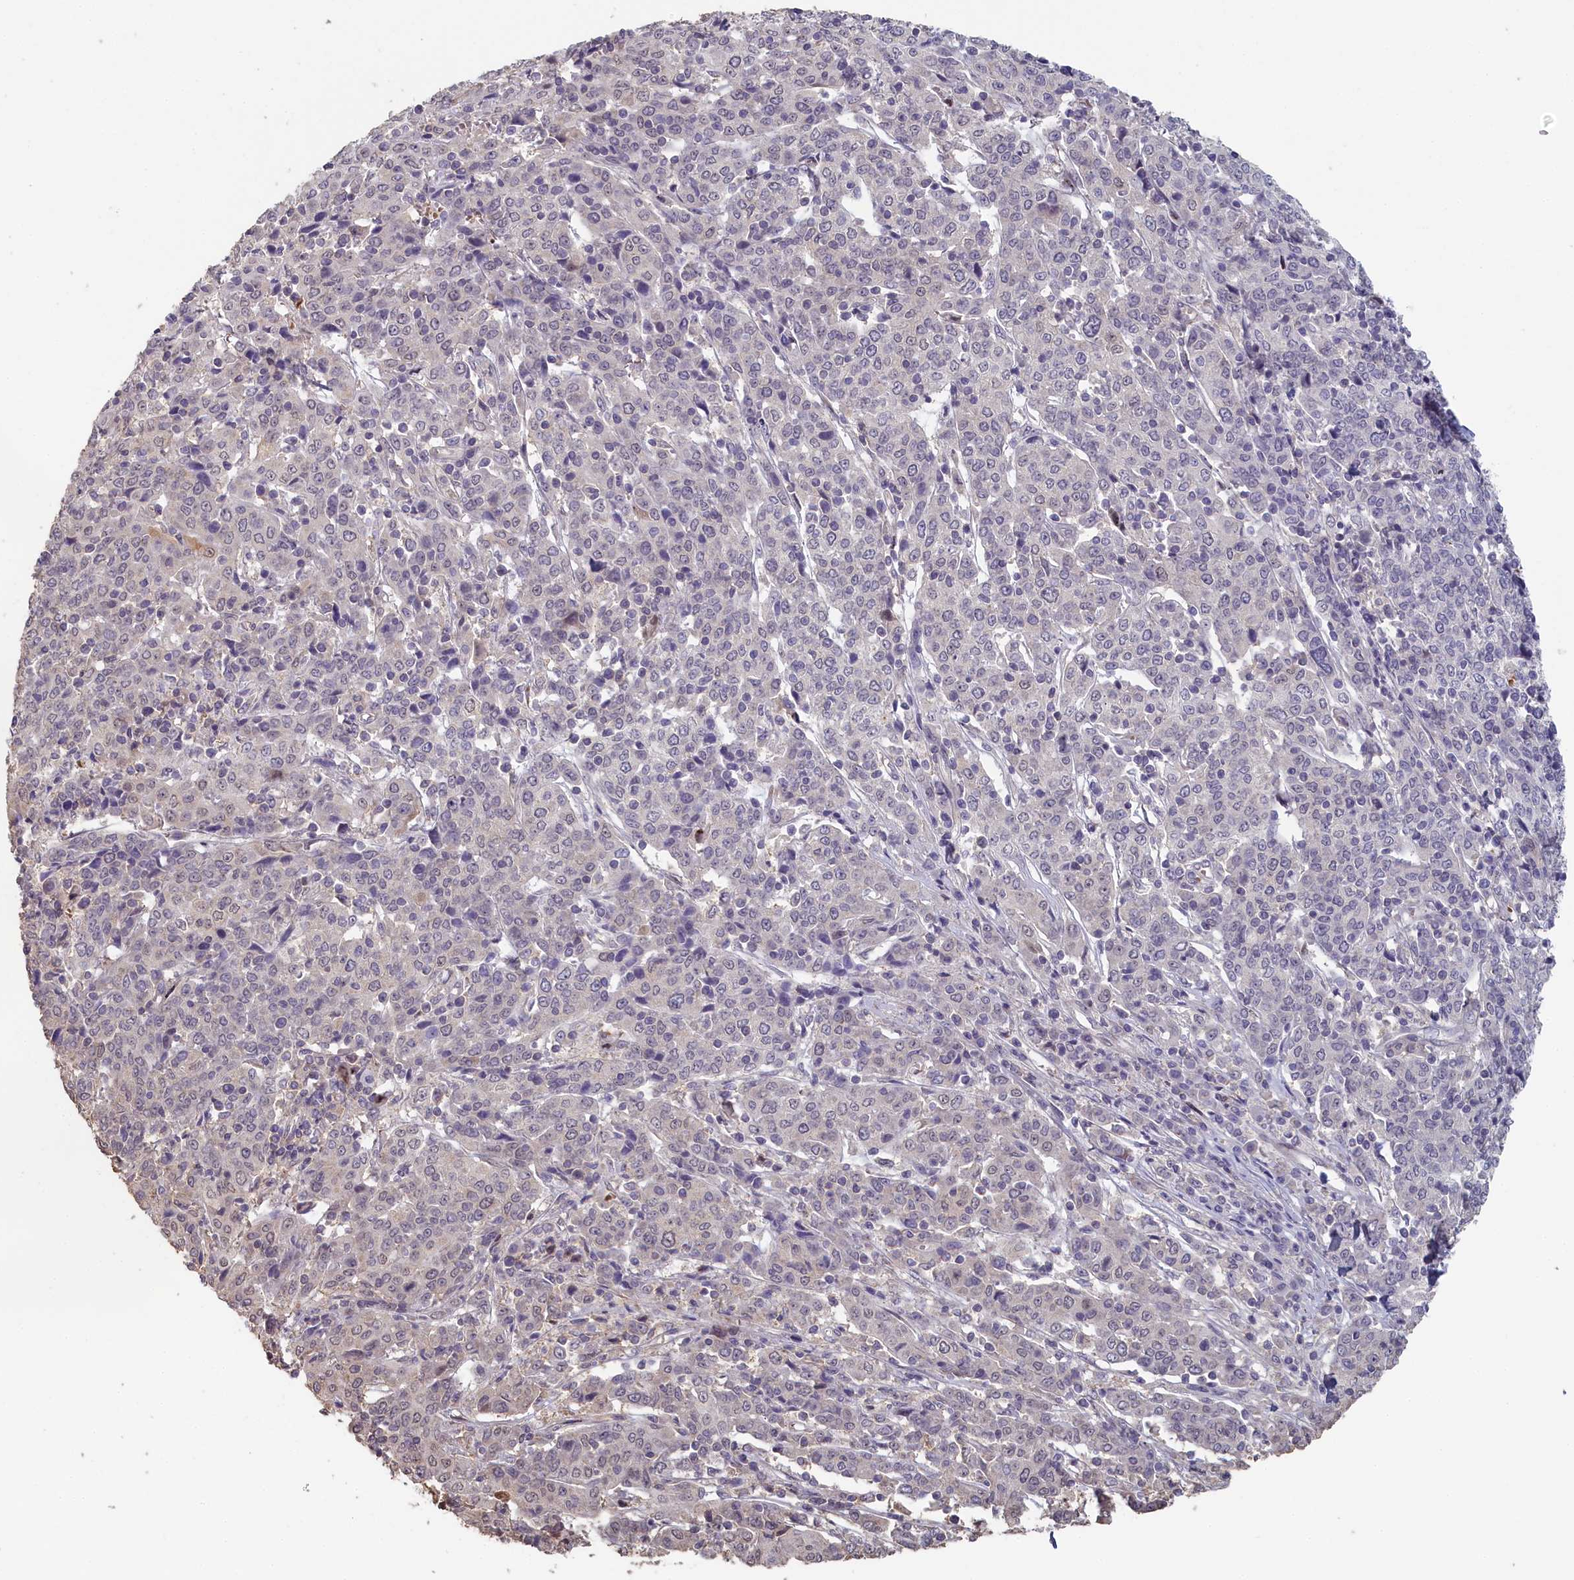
{"staining": {"intensity": "negative", "quantity": "none", "location": "none"}, "tissue": "cervical cancer", "cell_type": "Tumor cells", "image_type": "cancer", "snomed": [{"axis": "morphology", "description": "Squamous cell carcinoma, NOS"}, {"axis": "topography", "description": "Cervix"}], "caption": "Tumor cells are negative for brown protein staining in cervical cancer.", "gene": "STX16", "patient": {"sex": "female", "age": 67}}